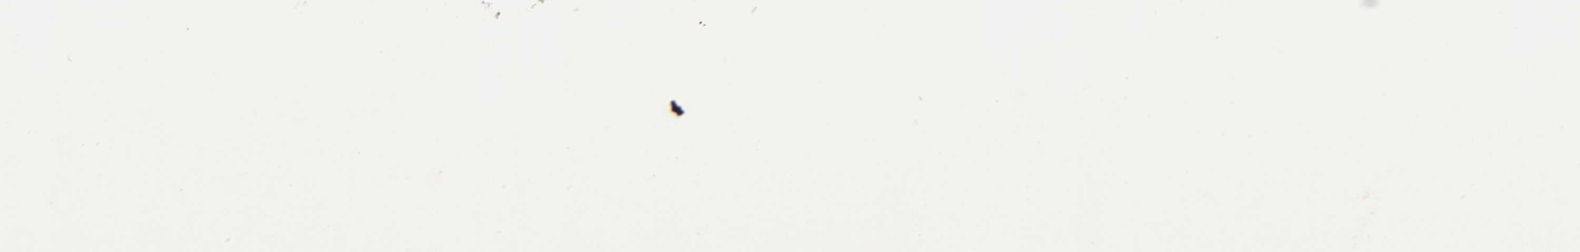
{"staining": {"intensity": "moderate", "quantity": ">75%", "location": "nuclear"}, "tissue": "adipose tissue", "cell_type": "Adipocytes", "image_type": "normal", "snomed": [{"axis": "morphology", "description": "Normal tissue, NOS"}, {"axis": "morphology", "description": "Duct carcinoma"}, {"axis": "topography", "description": "Breast"}, {"axis": "topography", "description": "Adipose tissue"}], "caption": "Protein staining displays moderate nuclear expression in approximately >75% of adipocytes in benign adipose tissue.", "gene": "TAF10", "patient": {"sex": "female", "age": 37}}